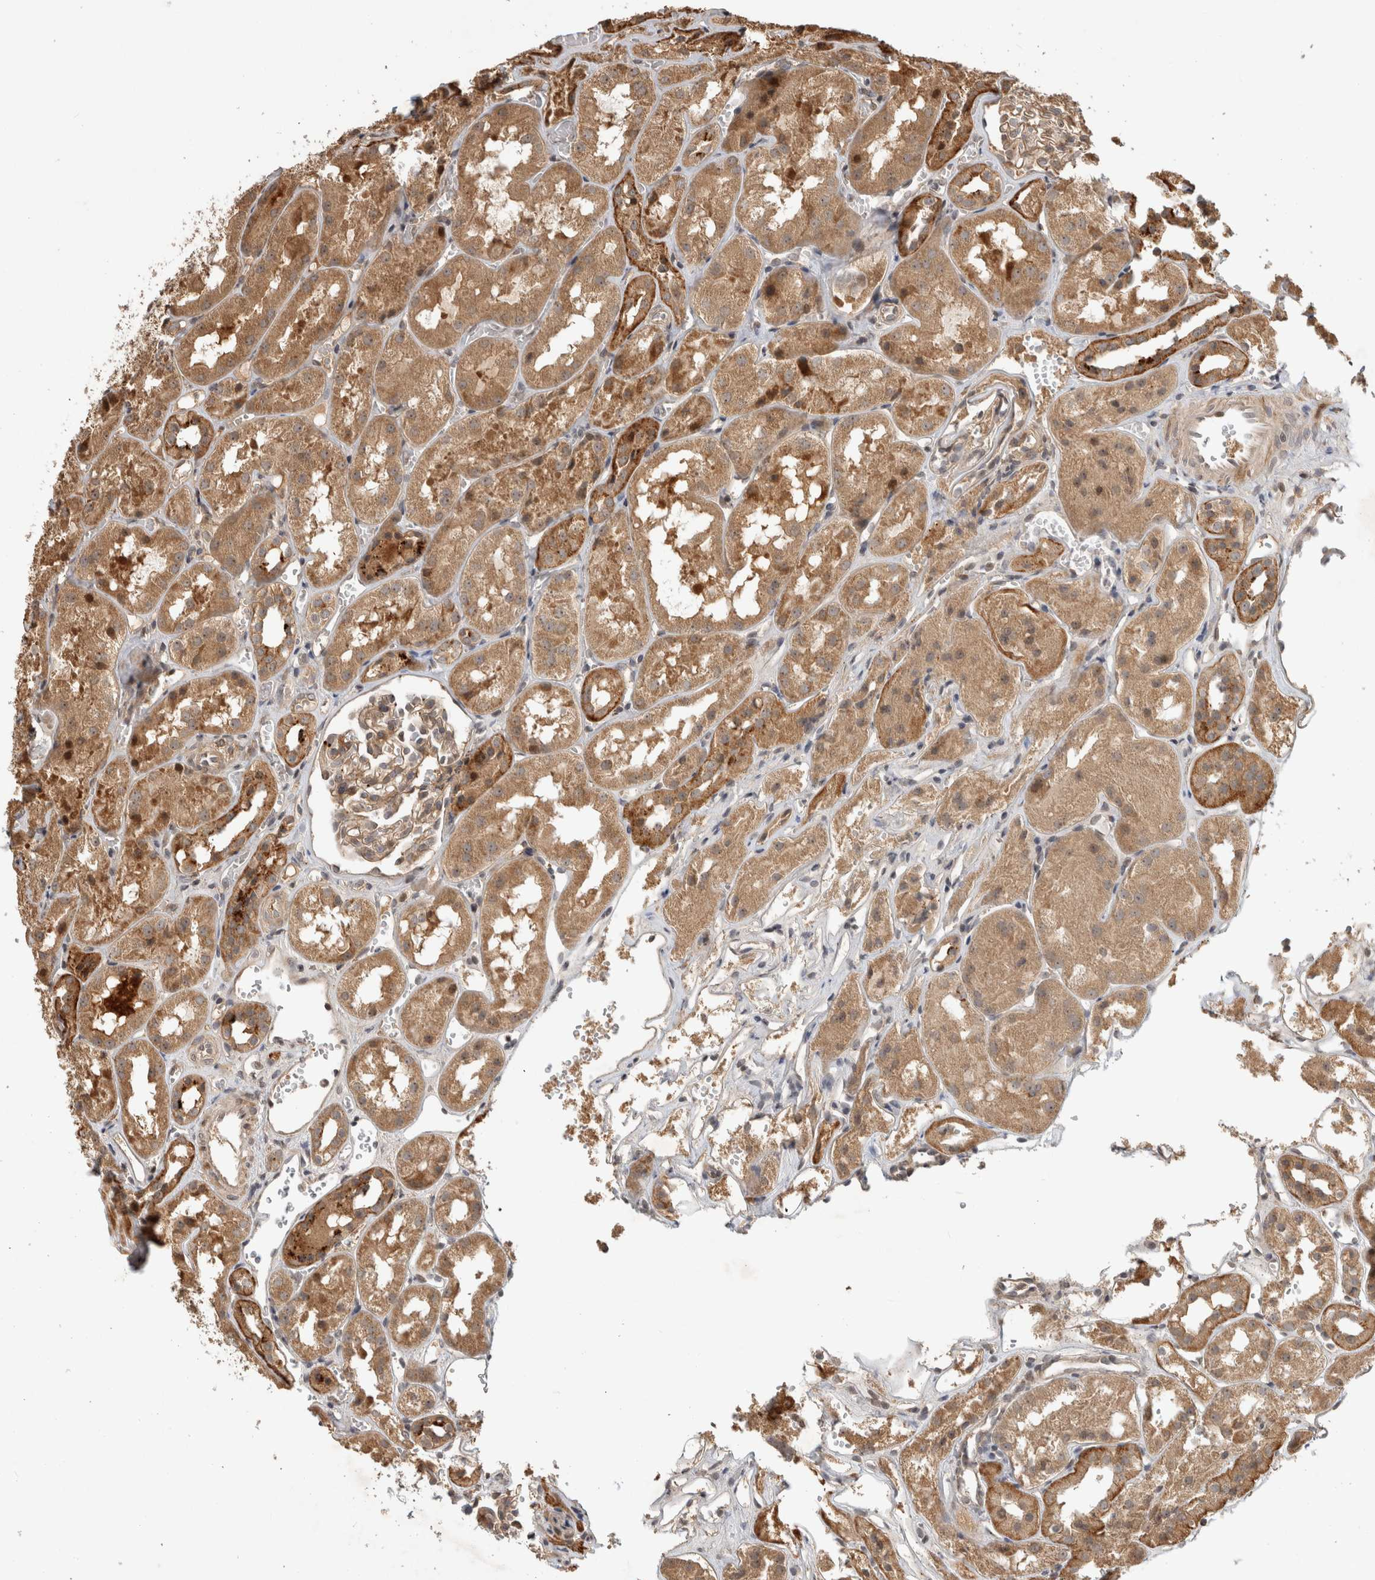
{"staining": {"intensity": "weak", "quantity": ">75%", "location": "cytoplasmic/membranous"}, "tissue": "kidney", "cell_type": "Cells in glomeruli", "image_type": "normal", "snomed": [{"axis": "morphology", "description": "Normal tissue, NOS"}, {"axis": "topography", "description": "Kidney"}], "caption": "Protein staining demonstrates weak cytoplasmic/membranous positivity in approximately >75% of cells in glomeruli in unremarkable kidney. (DAB = brown stain, brightfield microscopy at high magnification).", "gene": "PITPNC1", "patient": {"sex": "male", "age": 16}}